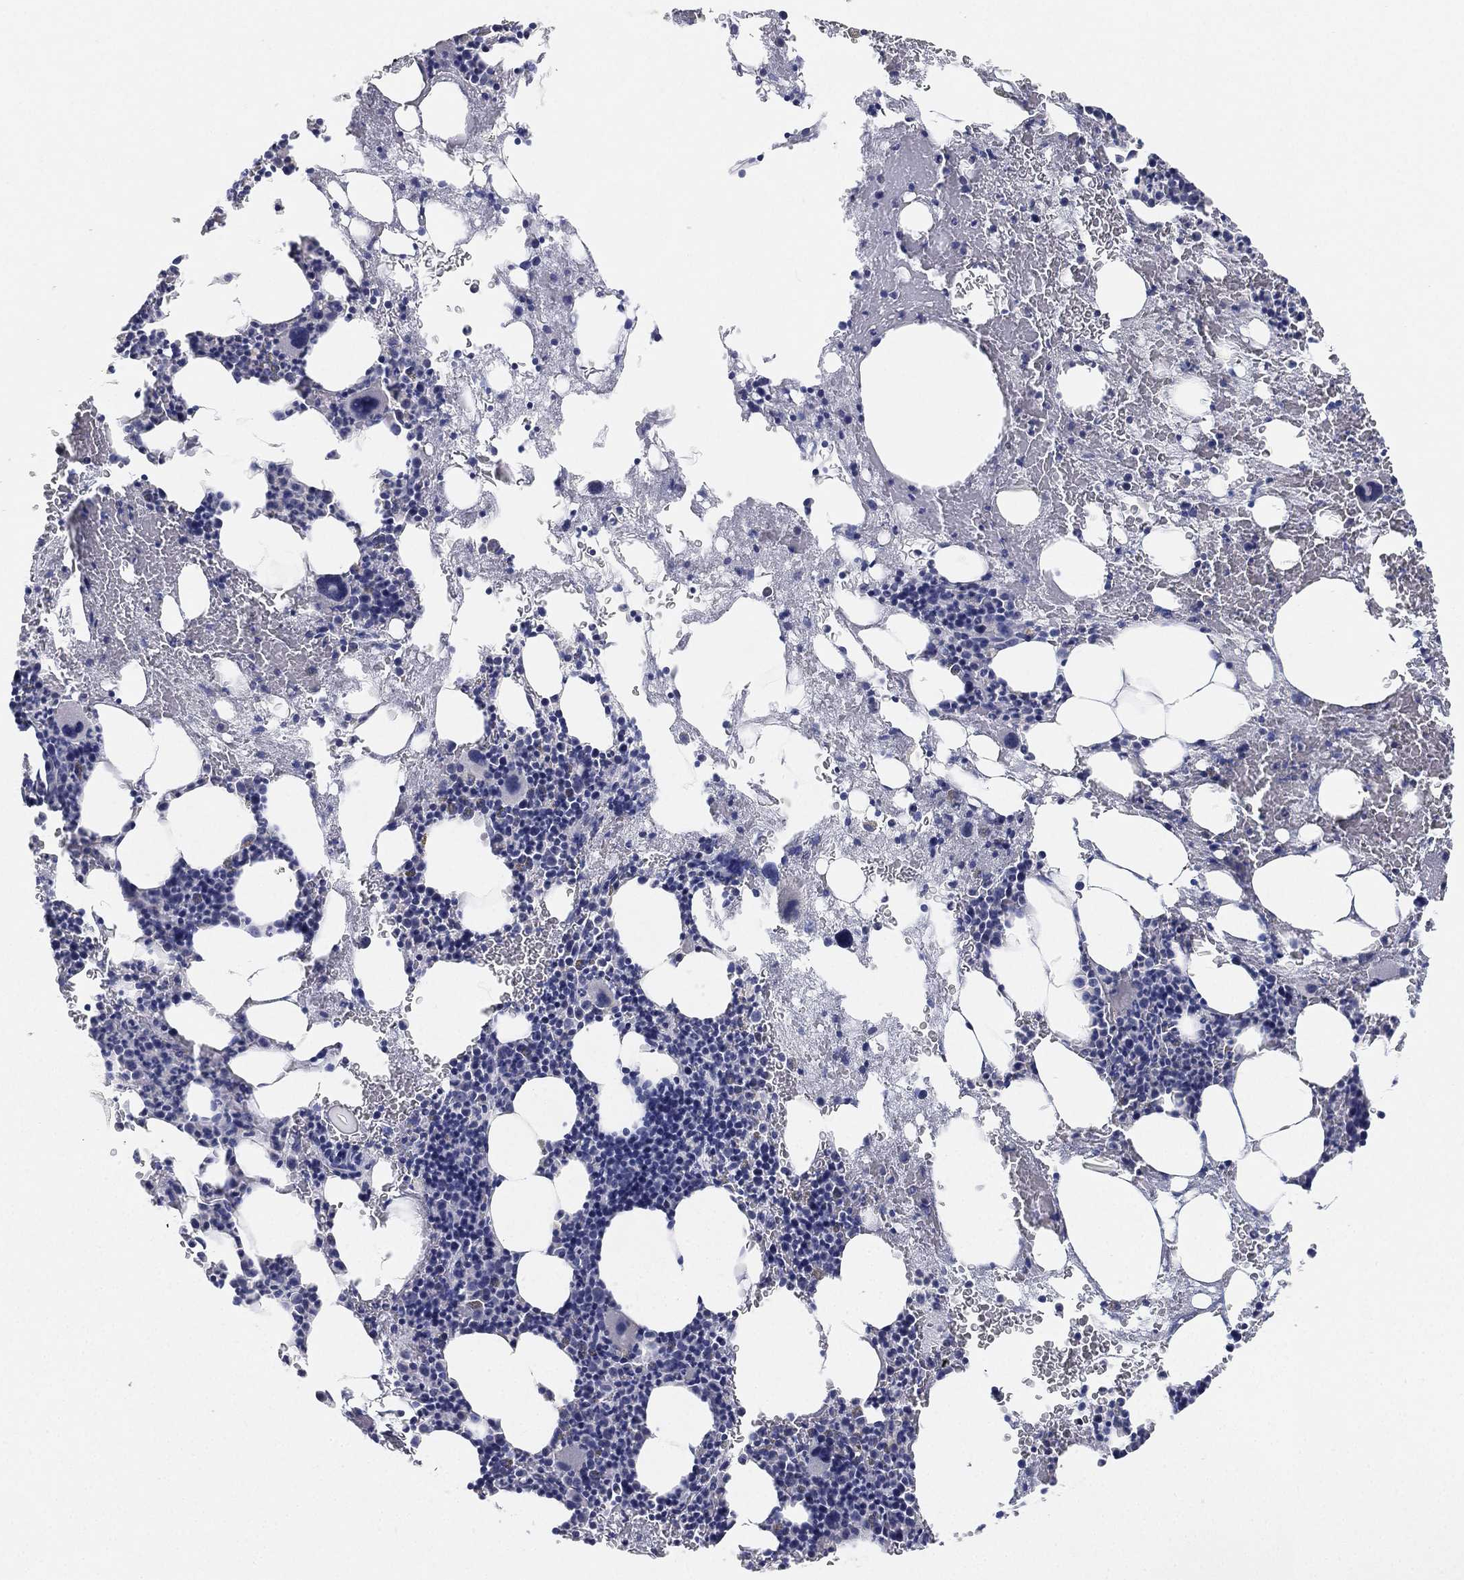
{"staining": {"intensity": "negative", "quantity": "none", "location": "none"}, "tissue": "bone marrow", "cell_type": "Hematopoietic cells", "image_type": "normal", "snomed": [{"axis": "morphology", "description": "Normal tissue, NOS"}, {"axis": "topography", "description": "Bone marrow"}], "caption": "DAB (3,3'-diaminobenzidine) immunohistochemical staining of normal bone marrow exhibits no significant expression in hematopoietic cells. Brightfield microscopy of immunohistochemistry (IHC) stained with DAB (brown) and hematoxylin (blue), captured at high magnification.", "gene": "FAM187B", "patient": {"sex": "female", "age": 54}}